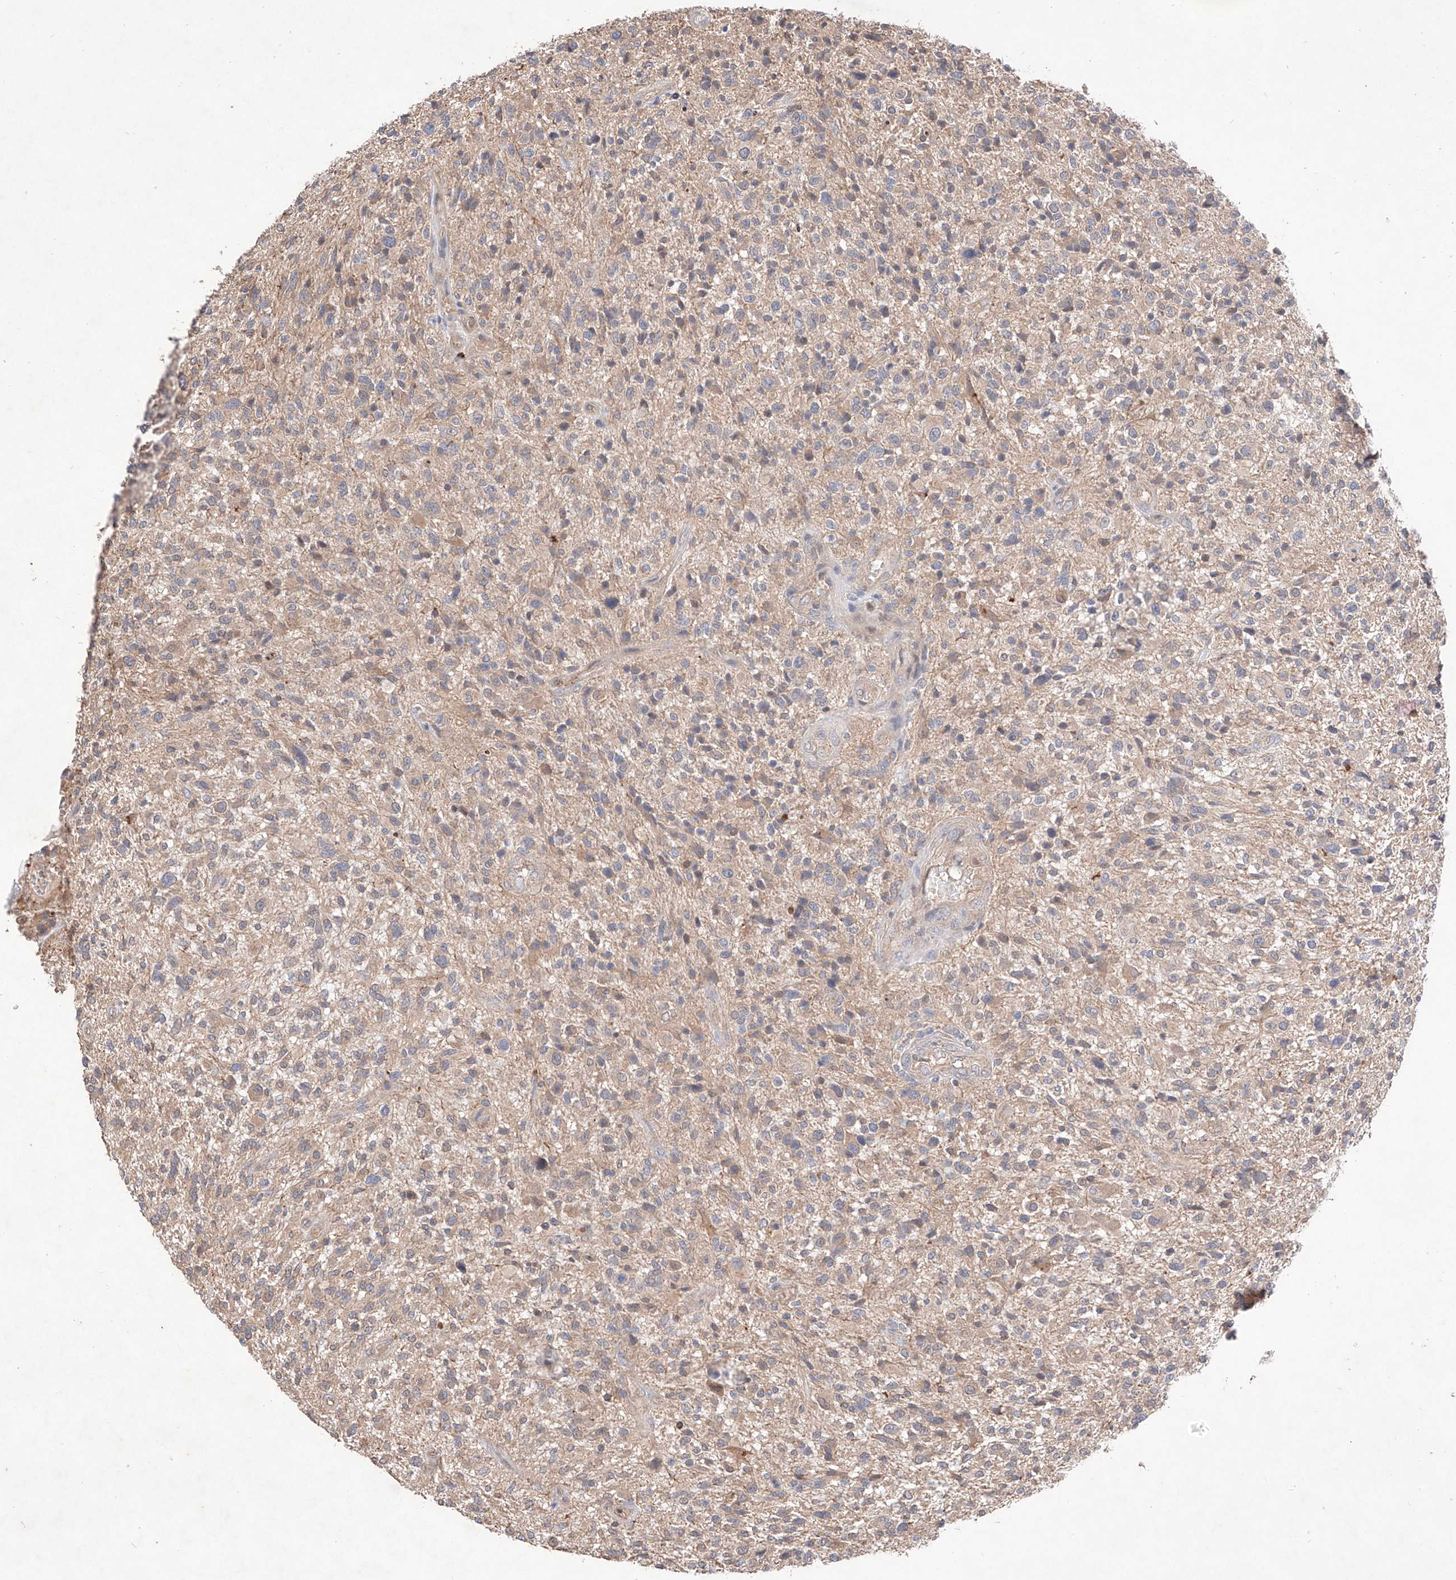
{"staining": {"intensity": "weak", "quantity": "<25%", "location": "cytoplasmic/membranous"}, "tissue": "glioma", "cell_type": "Tumor cells", "image_type": "cancer", "snomed": [{"axis": "morphology", "description": "Glioma, malignant, High grade"}, {"axis": "topography", "description": "Brain"}], "caption": "The photomicrograph displays no staining of tumor cells in malignant glioma (high-grade).", "gene": "C6orf62", "patient": {"sex": "male", "age": 47}}